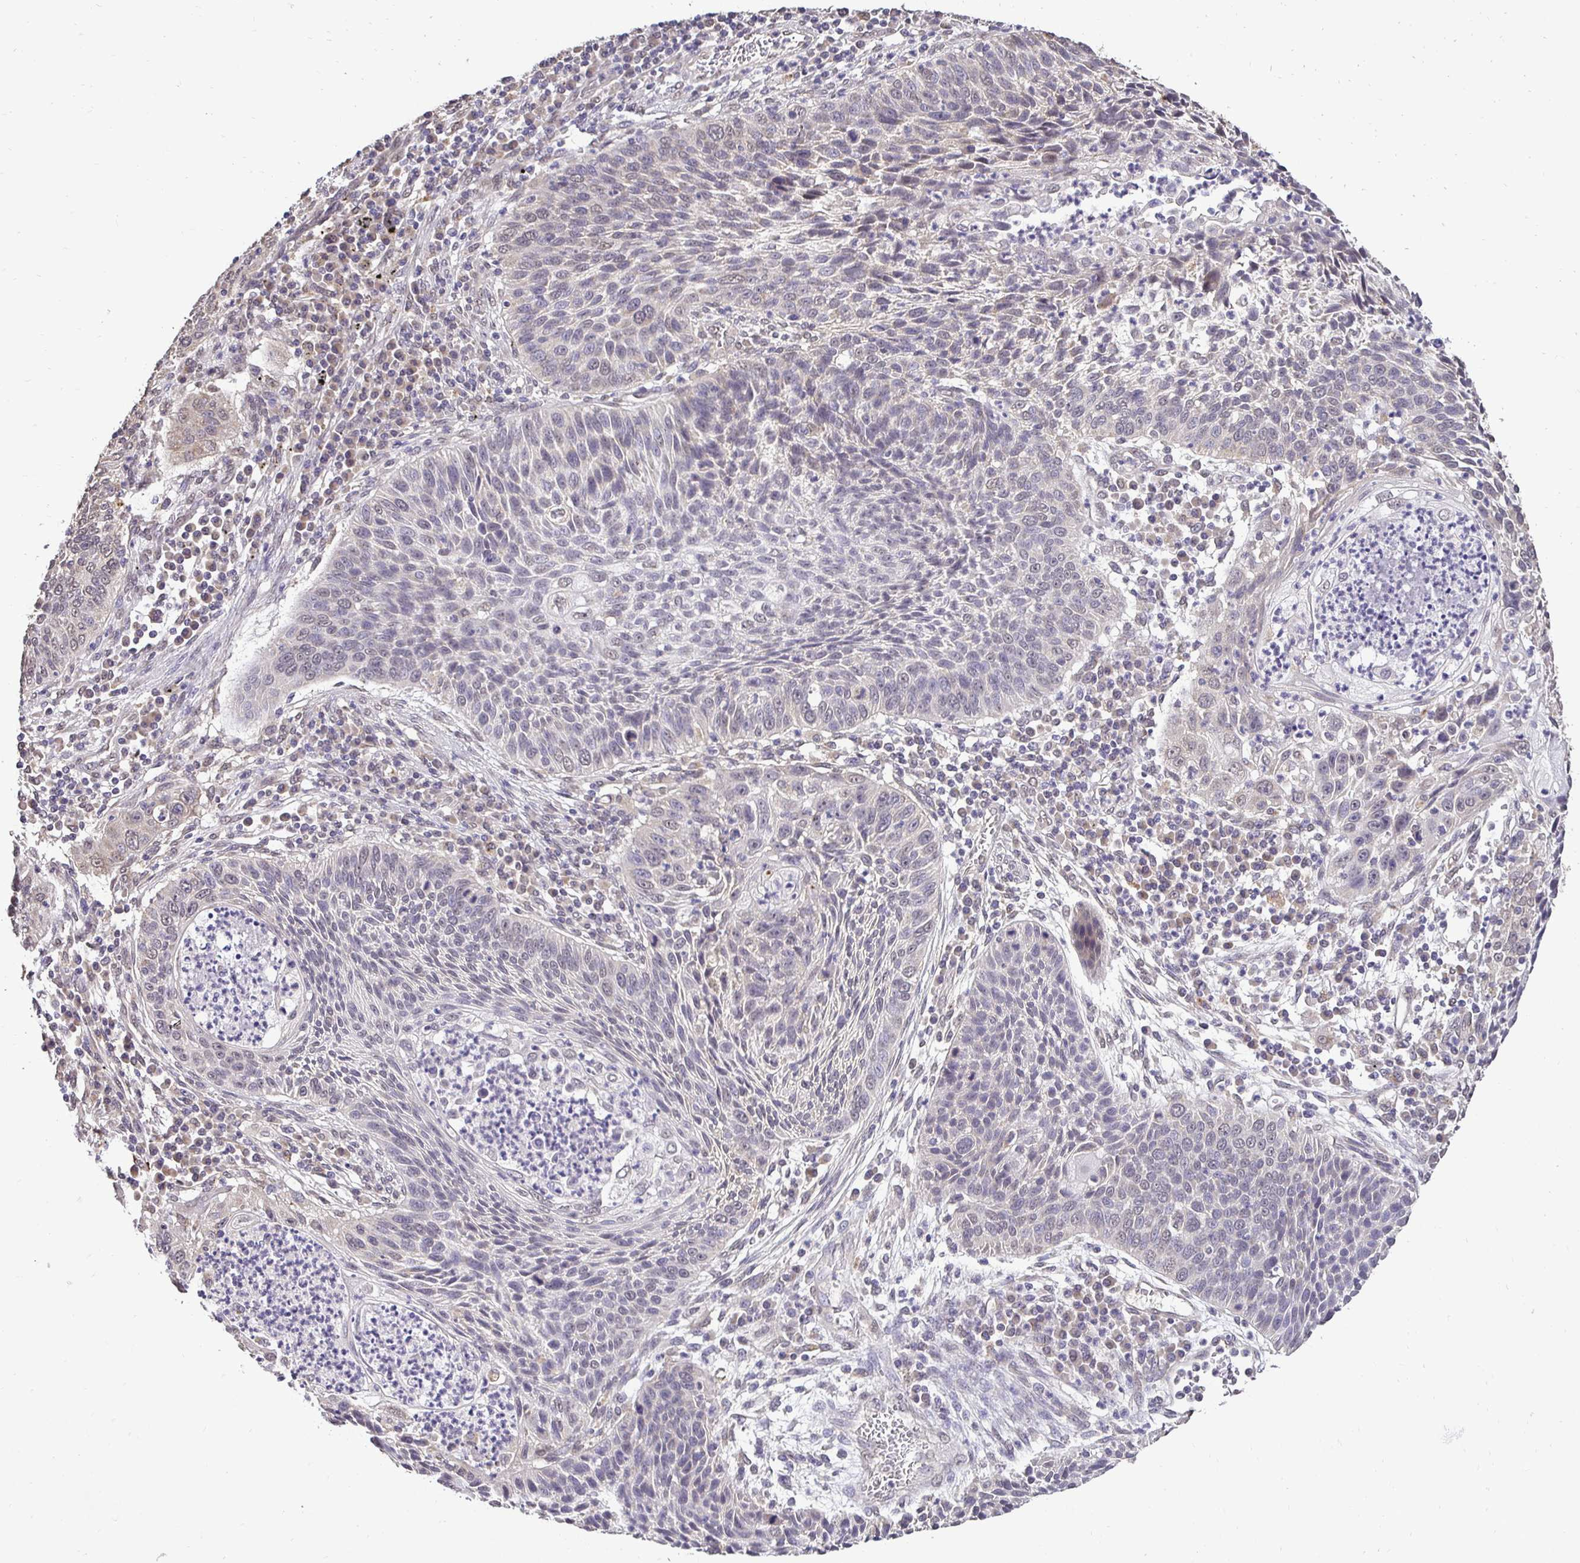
{"staining": {"intensity": "negative", "quantity": "none", "location": "none"}, "tissue": "lung cancer", "cell_type": "Tumor cells", "image_type": "cancer", "snomed": [{"axis": "morphology", "description": "Squamous cell carcinoma, NOS"}, {"axis": "morphology", "description": "Squamous cell carcinoma, metastatic, NOS"}, {"axis": "topography", "description": "Lung"}, {"axis": "topography", "description": "Pleura, NOS"}], "caption": "Image shows no protein expression in tumor cells of lung cancer (squamous cell carcinoma) tissue.", "gene": "RHEBL1", "patient": {"sex": "male", "age": 72}}